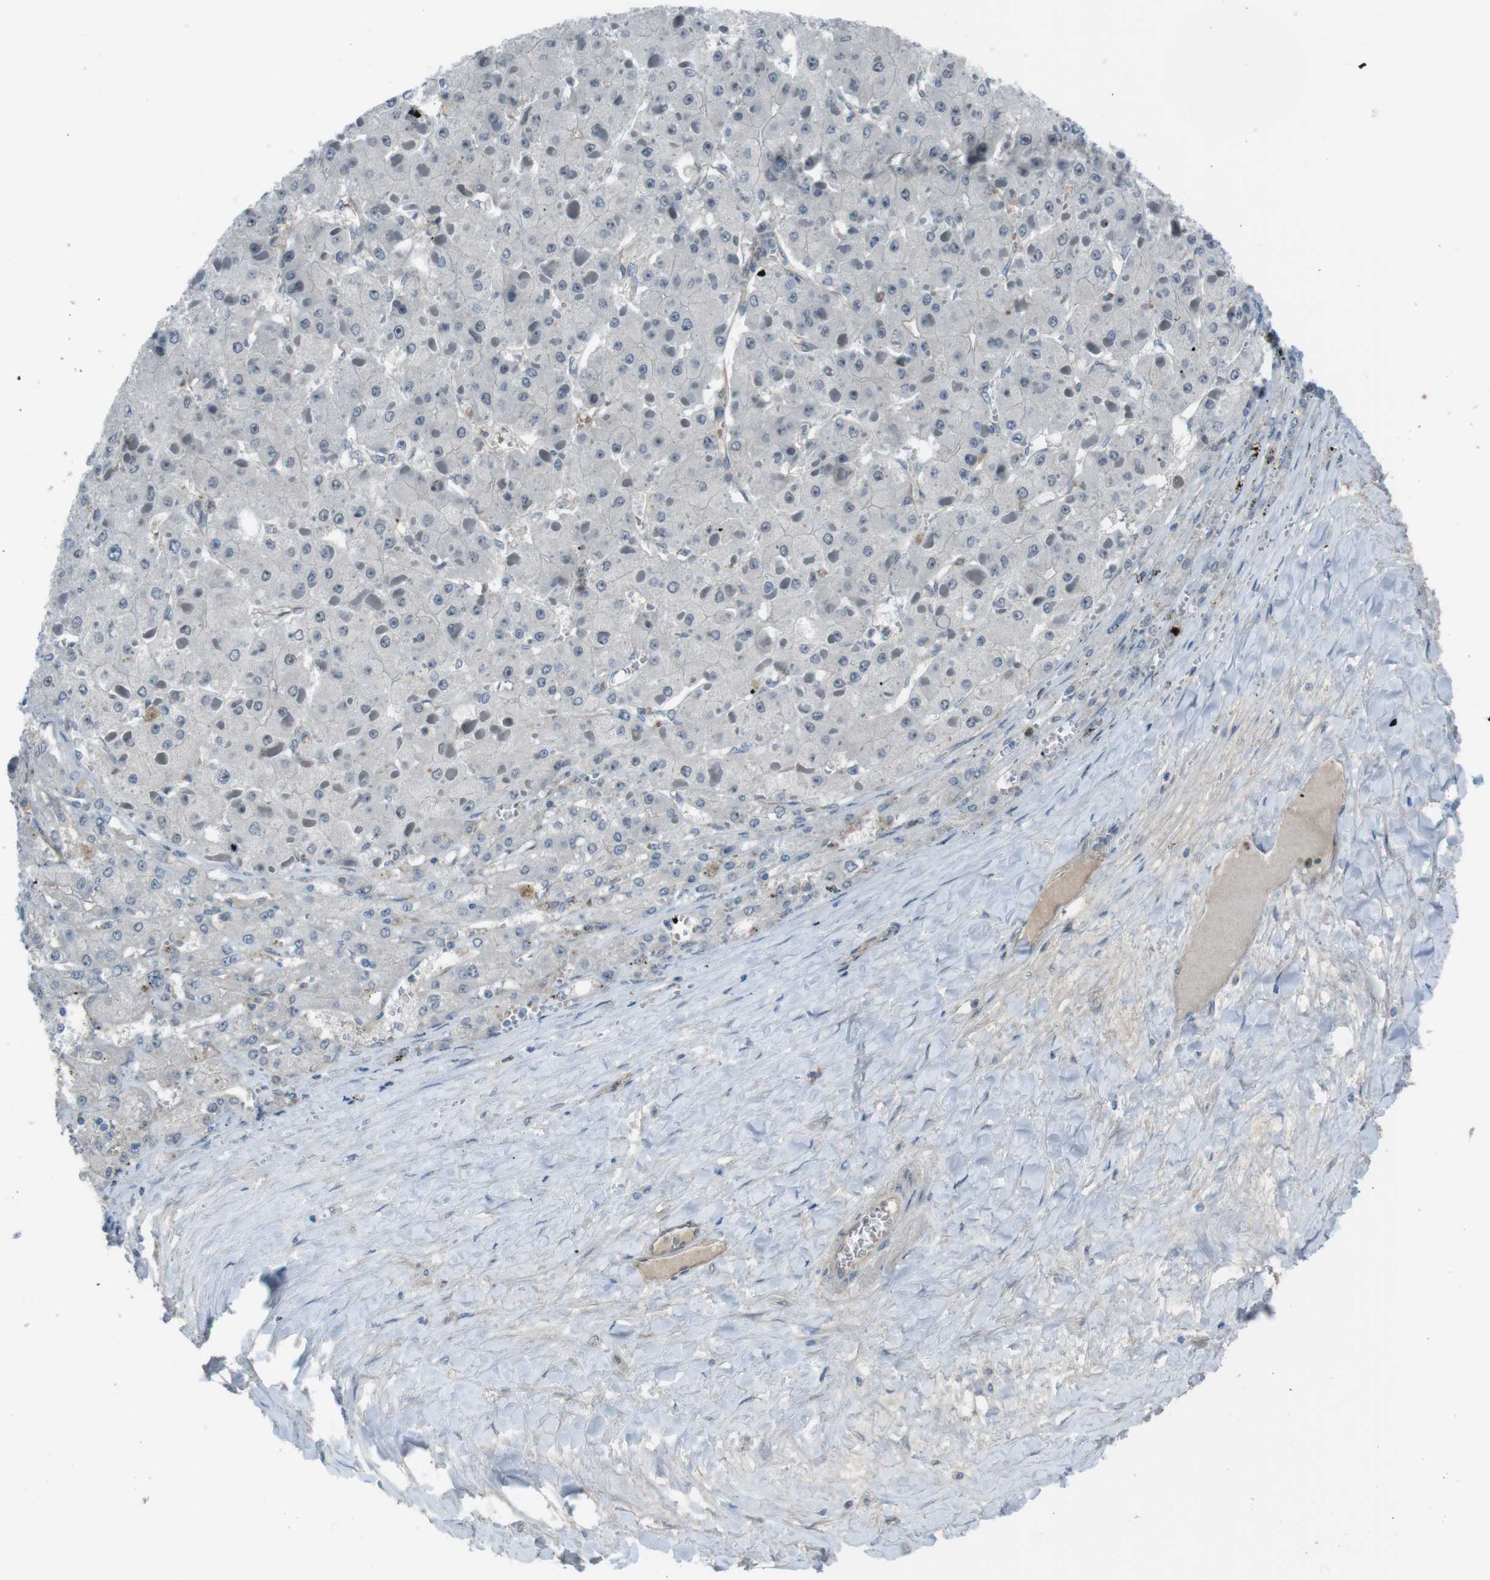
{"staining": {"intensity": "negative", "quantity": "none", "location": "none"}, "tissue": "liver cancer", "cell_type": "Tumor cells", "image_type": "cancer", "snomed": [{"axis": "morphology", "description": "Carcinoma, Hepatocellular, NOS"}, {"axis": "topography", "description": "Liver"}], "caption": "Human liver cancer (hepatocellular carcinoma) stained for a protein using immunohistochemistry displays no expression in tumor cells.", "gene": "ANK2", "patient": {"sex": "female", "age": 73}}